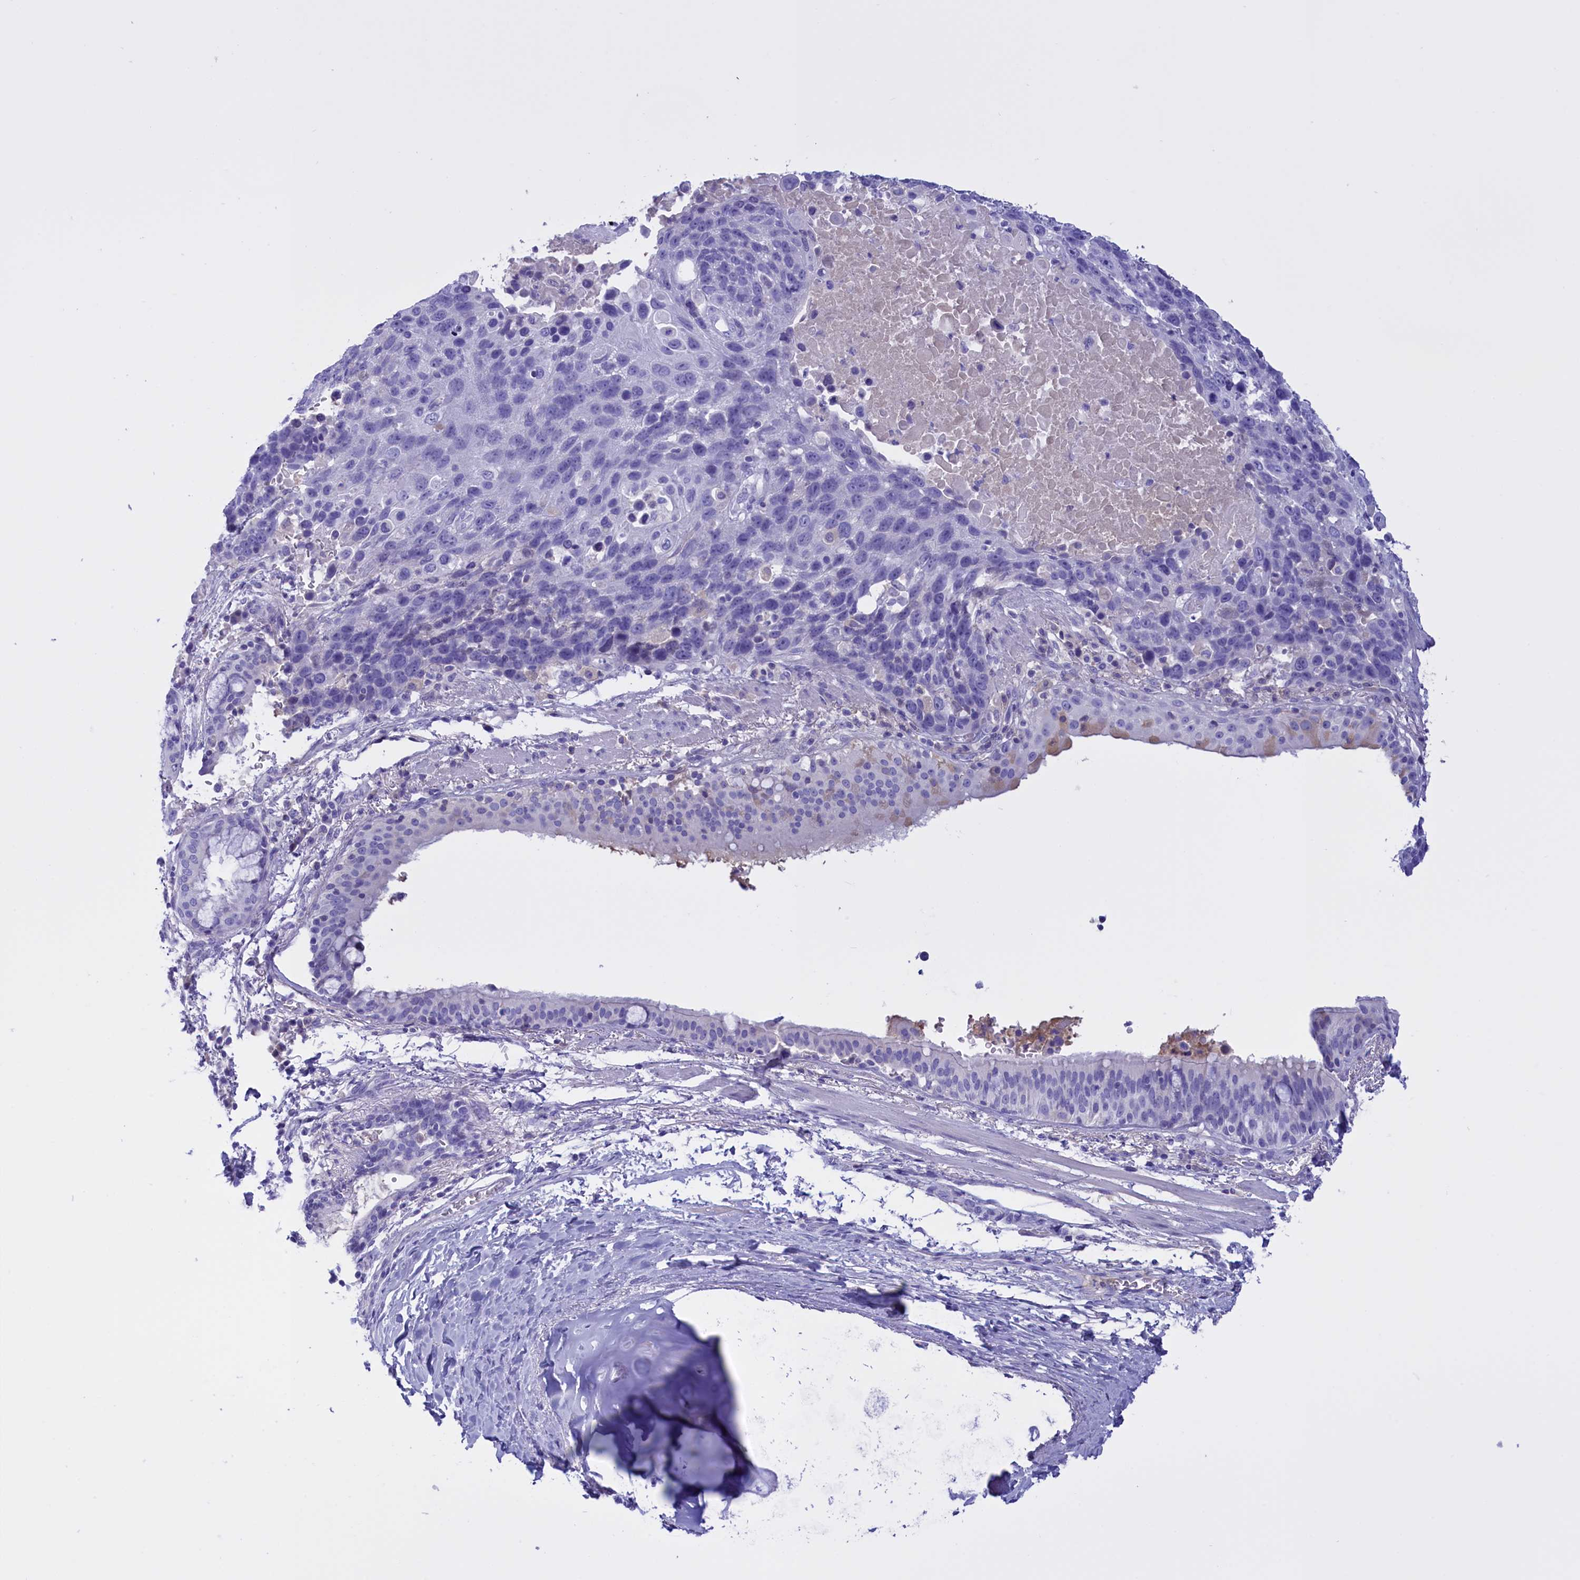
{"staining": {"intensity": "negative", "quantity": "none", "location": "none"}, "tissue": "lung cancer", "cell_type": "Tumor cells", "image_type": "cancer", "snomed": [{"axis": "morphology", "description": "Squamous cell carcinoma, NOS"}, {"axis": "topography", "description": "Lung"}], "caption": "There is no significant staining in tumor cells of squamous cell carcinoma (lung).", "gene": "PROK2", "patient": {"sex": "male", "age": 66}}